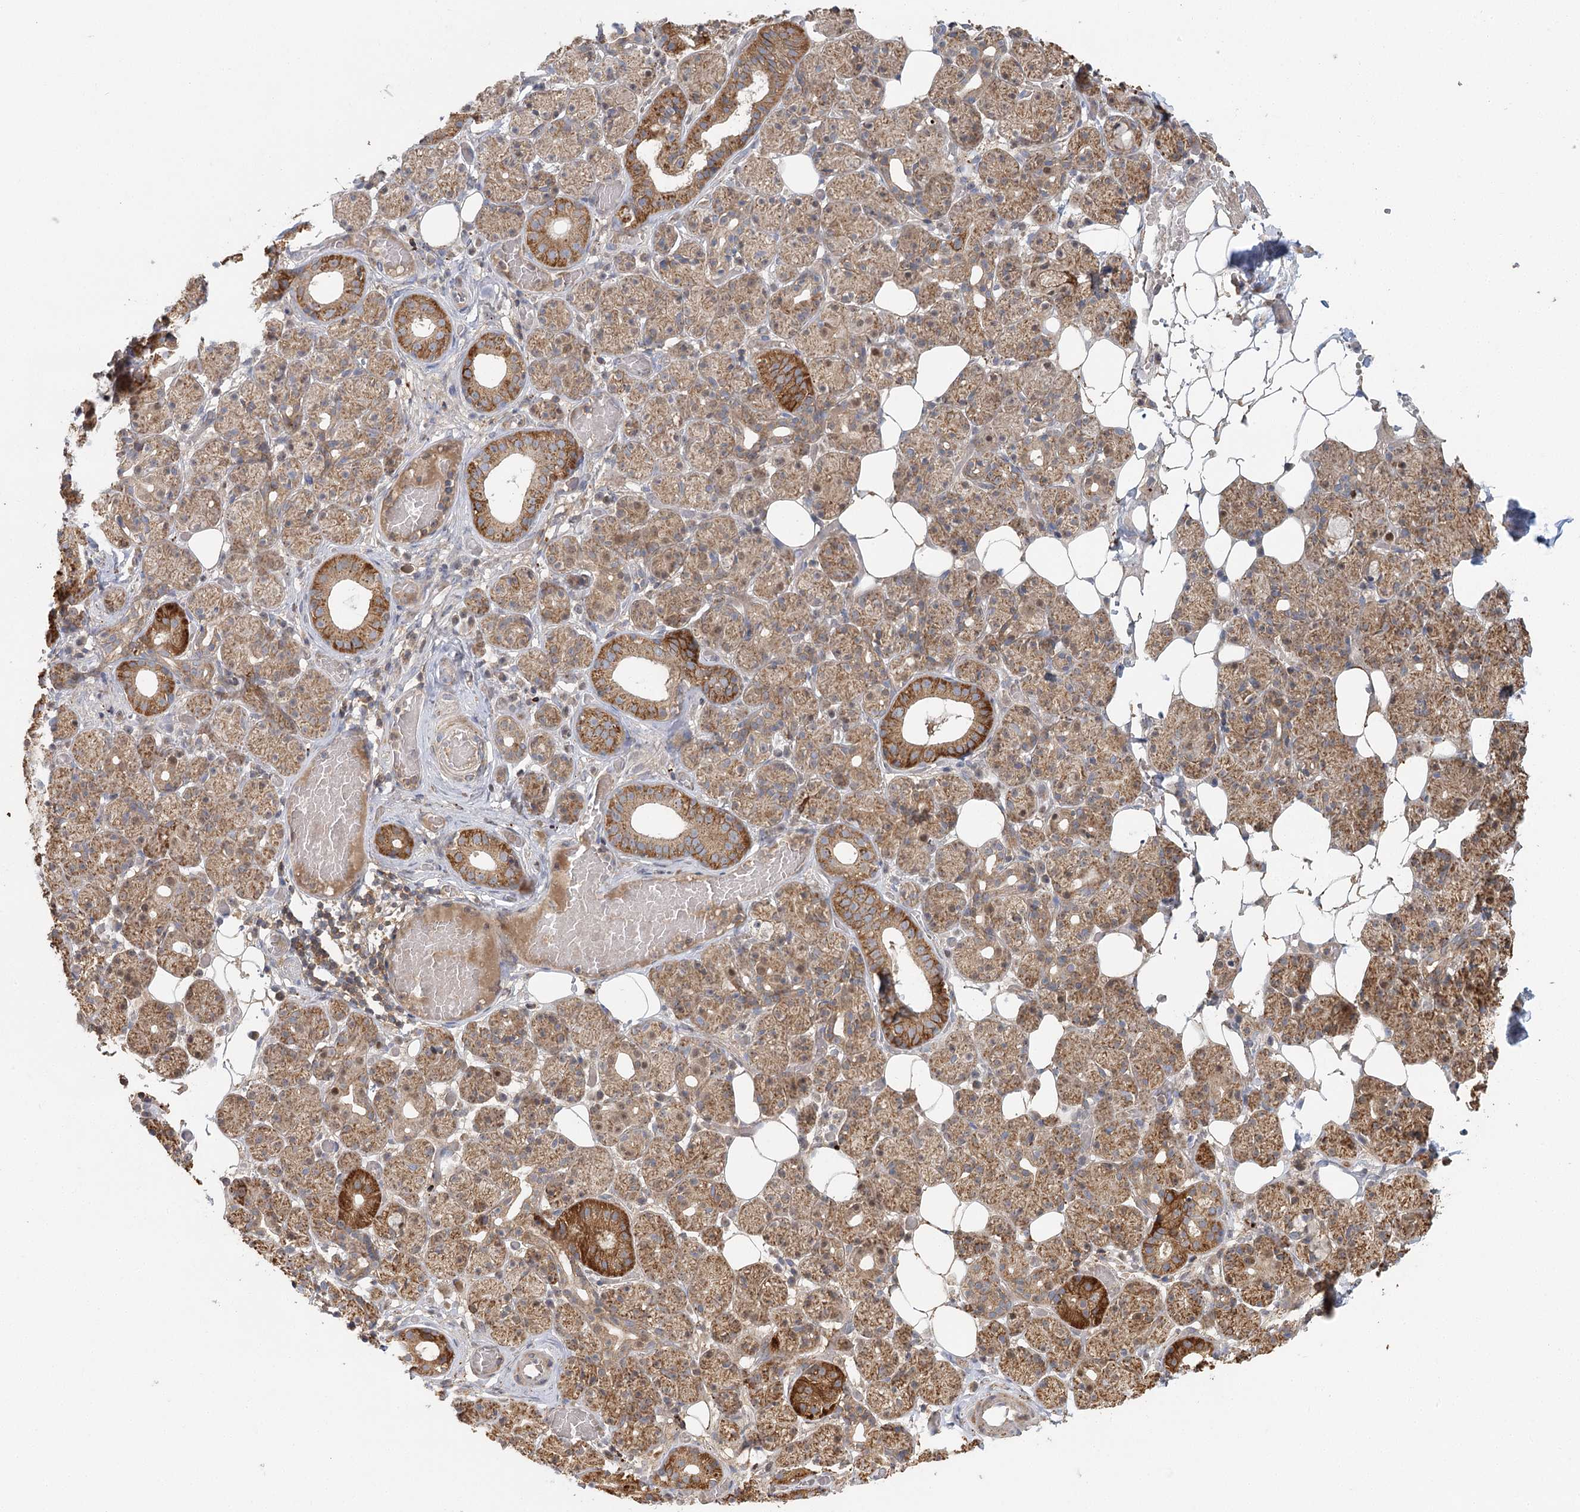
{"staining": {"intensity": "strong", "quantity": "25%-75%", "location": "cytoplasmic/membranous"}, "tissue": "salivary gland", "cell_type": "Glandular cells", "image_type": "normal", "snomed": [{"axis": "morphology", "description": "Normal tissue, NOS"}, {"axis": "topography", "description": "Salivary gland"}], "caption": "Immunohistochemistry (IHC) micrograph of normal salivary gland: salivary gland stained using immunohistochemistry (IHC) demonstrates high levels of strong protein expression localized specifically in the cytoplasmic/membranous of glandular cells, appearing as a cytoplasmic/membranous brown color.", "gene": "ENSG00000273217", "patient": {"sex": "male", "age": 63}}